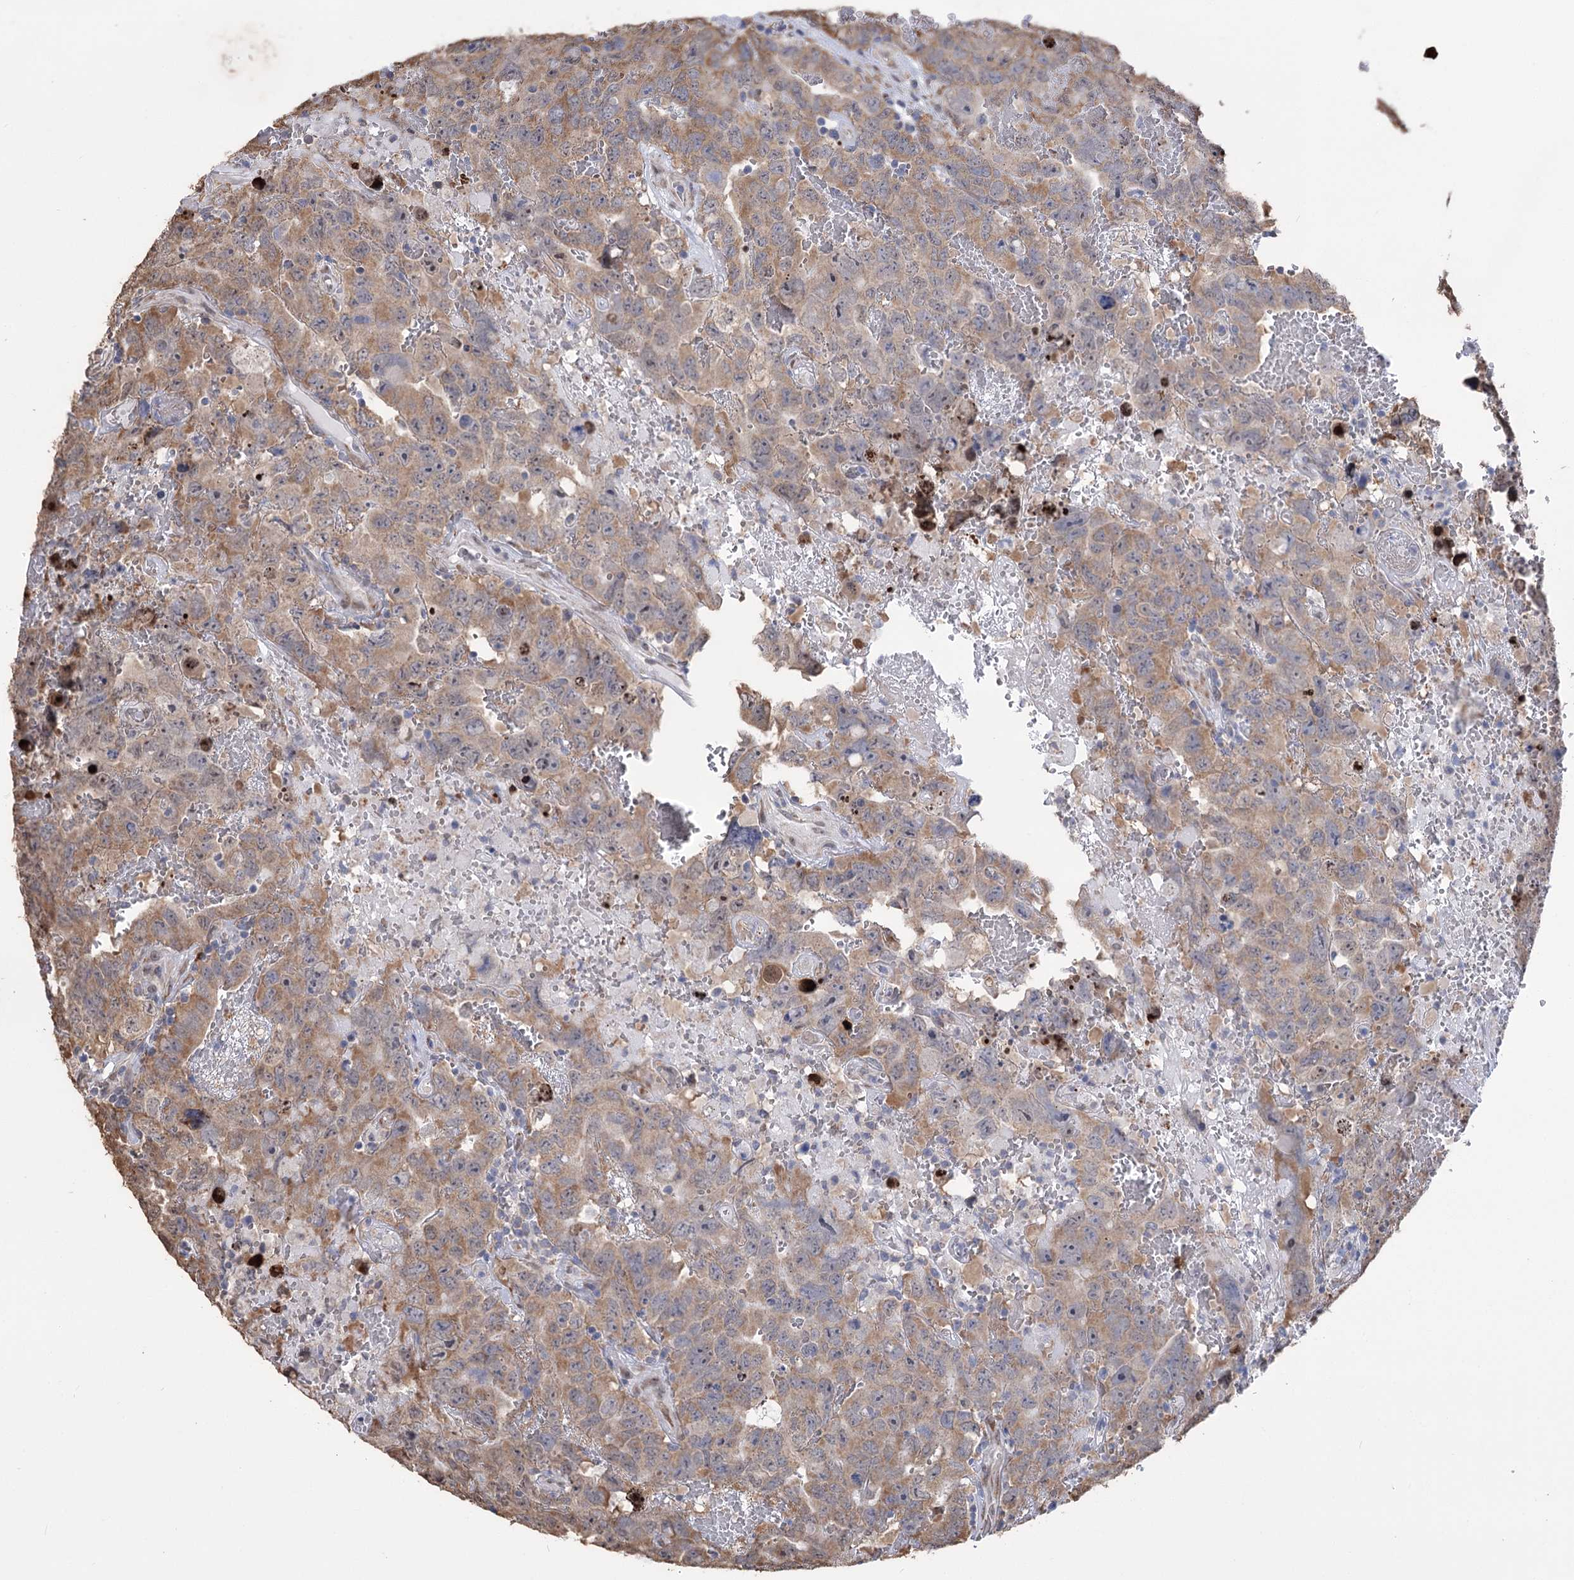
{"staining": {"intensity": "moderate", "quantity": ">75%", "location": "cytoplasmic/membranous"}, "tissue": "testis cancer", "cell_type": "Tumor cells", "image_type": "cancer", "snomed": [{"axis": "morphology", "description": "Carcinoma, Embryonal, NOS"}, {"axis": "topography", "description": "Testis"}], "caption": "Protein expression by immunohistochemistry exhibits moderate cytoplasmic/membranous staining in about >75% of tumor cells in testis cancer (embryonal carcinoma).", "gene": "NFU1", "patient": {"sex": "male", "age": 45}}